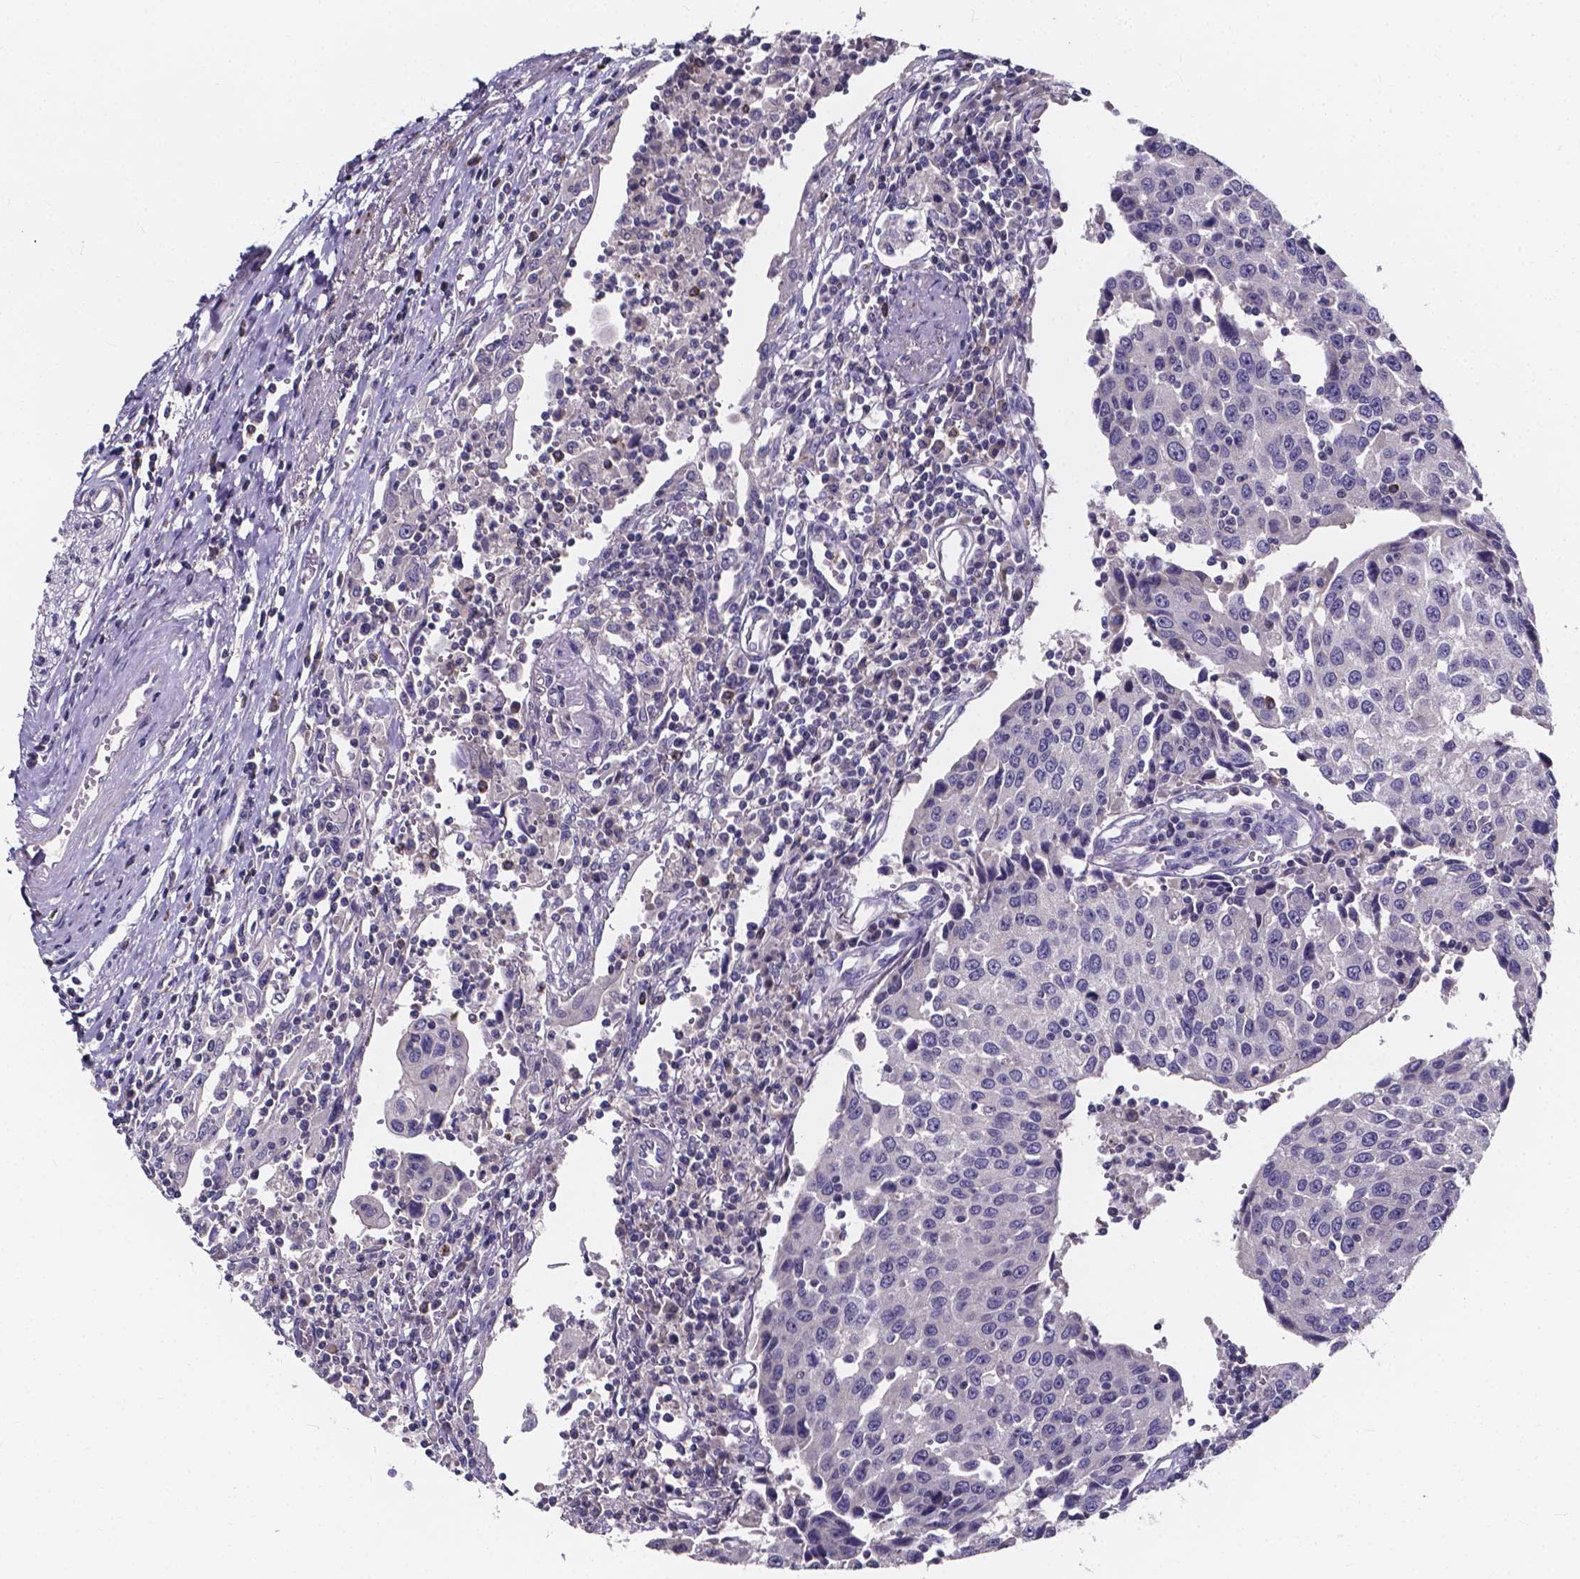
{"staining": {"intensity": "negative", "quantity": "none", "location": "none"}, "tissue": "urothelial cancer", "cell_type": "Tumor cells", "image_type": "cancer", "snomed": [{"axis": "morphology", "description": "Urothelial carcinoma, High grade"}, {"axis": "topography", "description": "Urinary bladder"}], "caption": "This is an IHC image of human high-grade urothelial carcinoma. There is no expression in tumor cells.", "gene": "SPOCD1", "patient": {"sex": "female", "age": 85}}